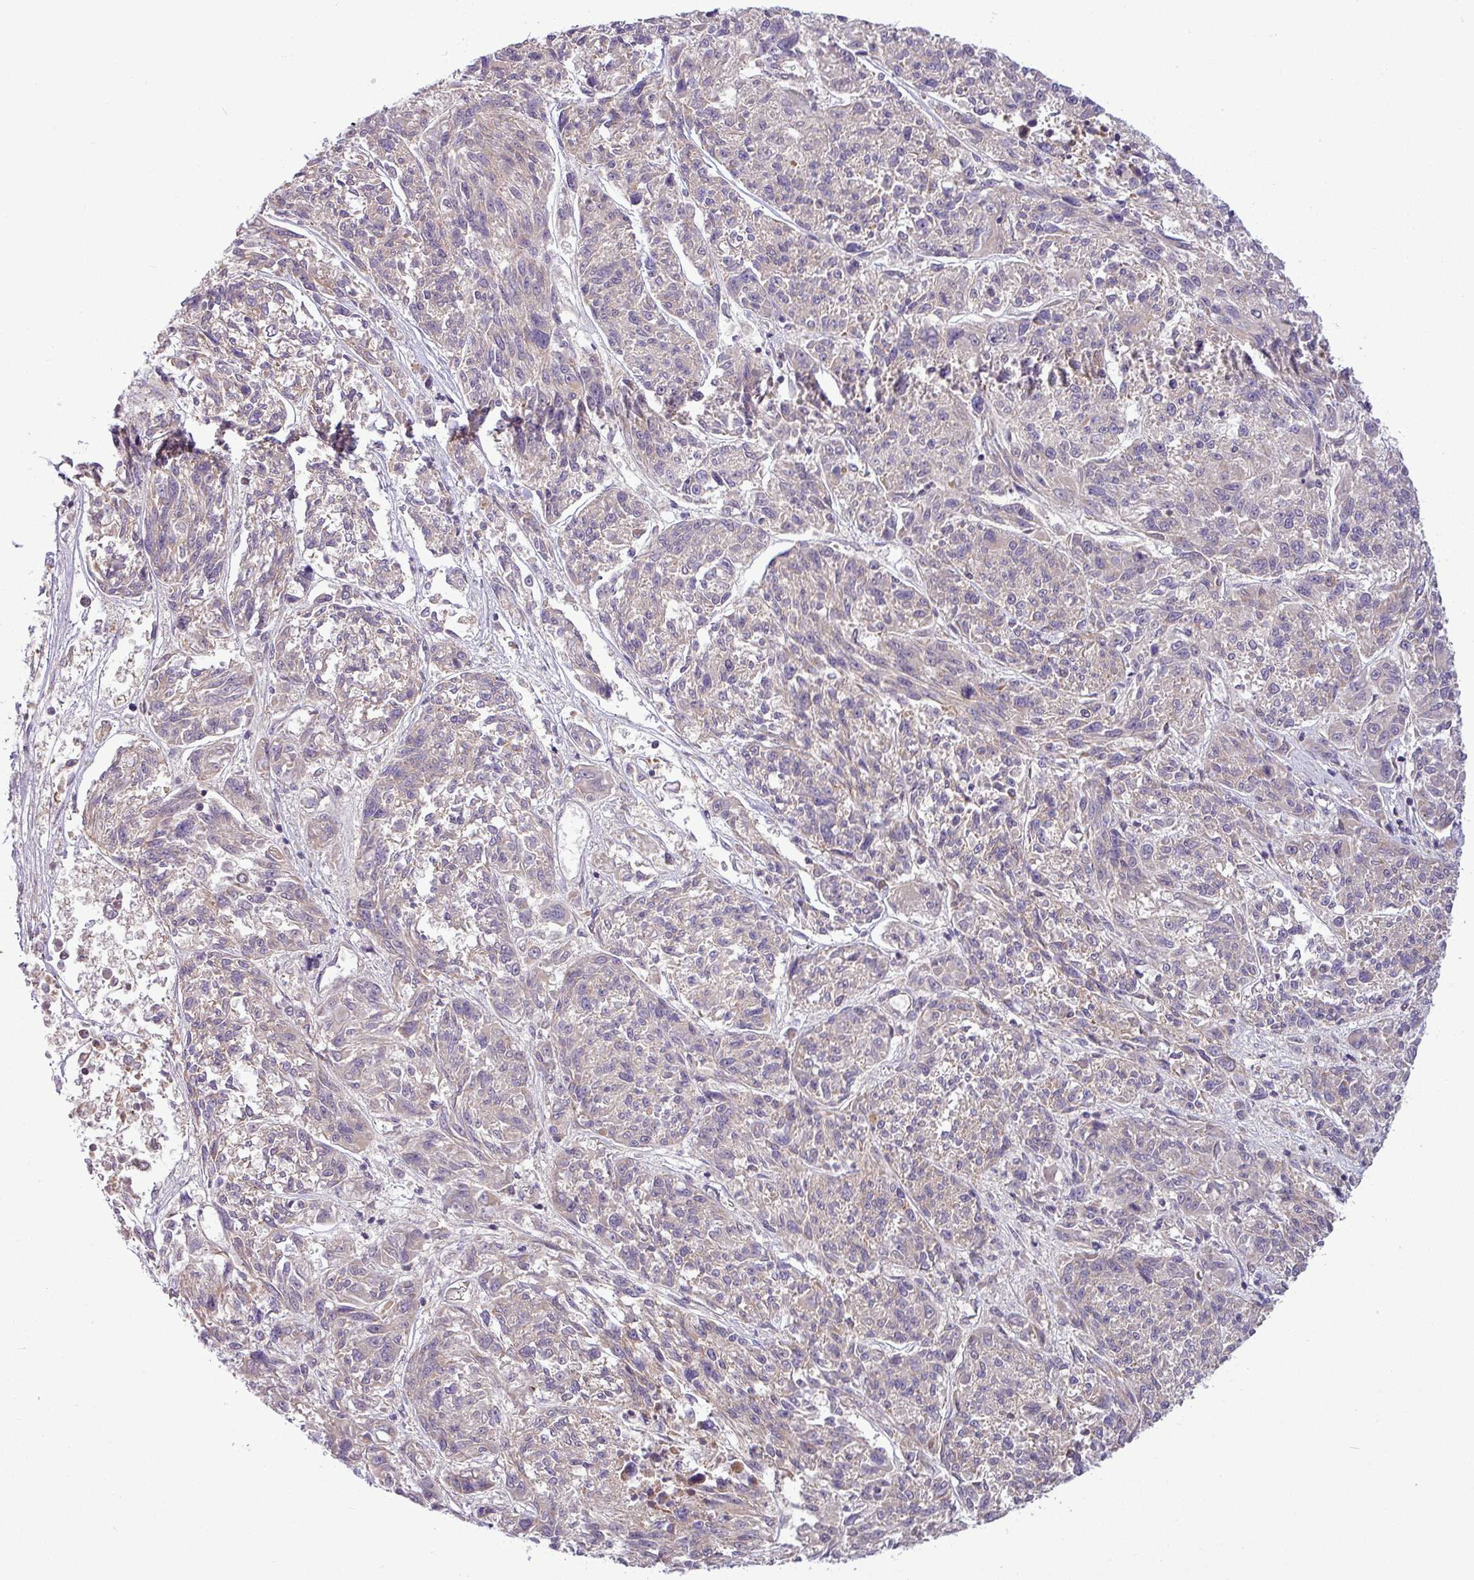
{"staining": {"intensity": "weak", "quantity": "<25%", "location": "cytoplasmic/membranous"}, "tissue": "melanoma", "cell_type": "Tumor cells", "image_type": "cancer", "snomed": [{"axis": "morphology", "description": "Malignant melanoma, NOS"}, {"axis": "topography", "description": "Skin"}], "caption": "Immunohistochemical staining of malignant melanoma shows no significant staining in tumor cells.", "gene": "ZNF217", "patient": {"sex": "male", "age": 53}}